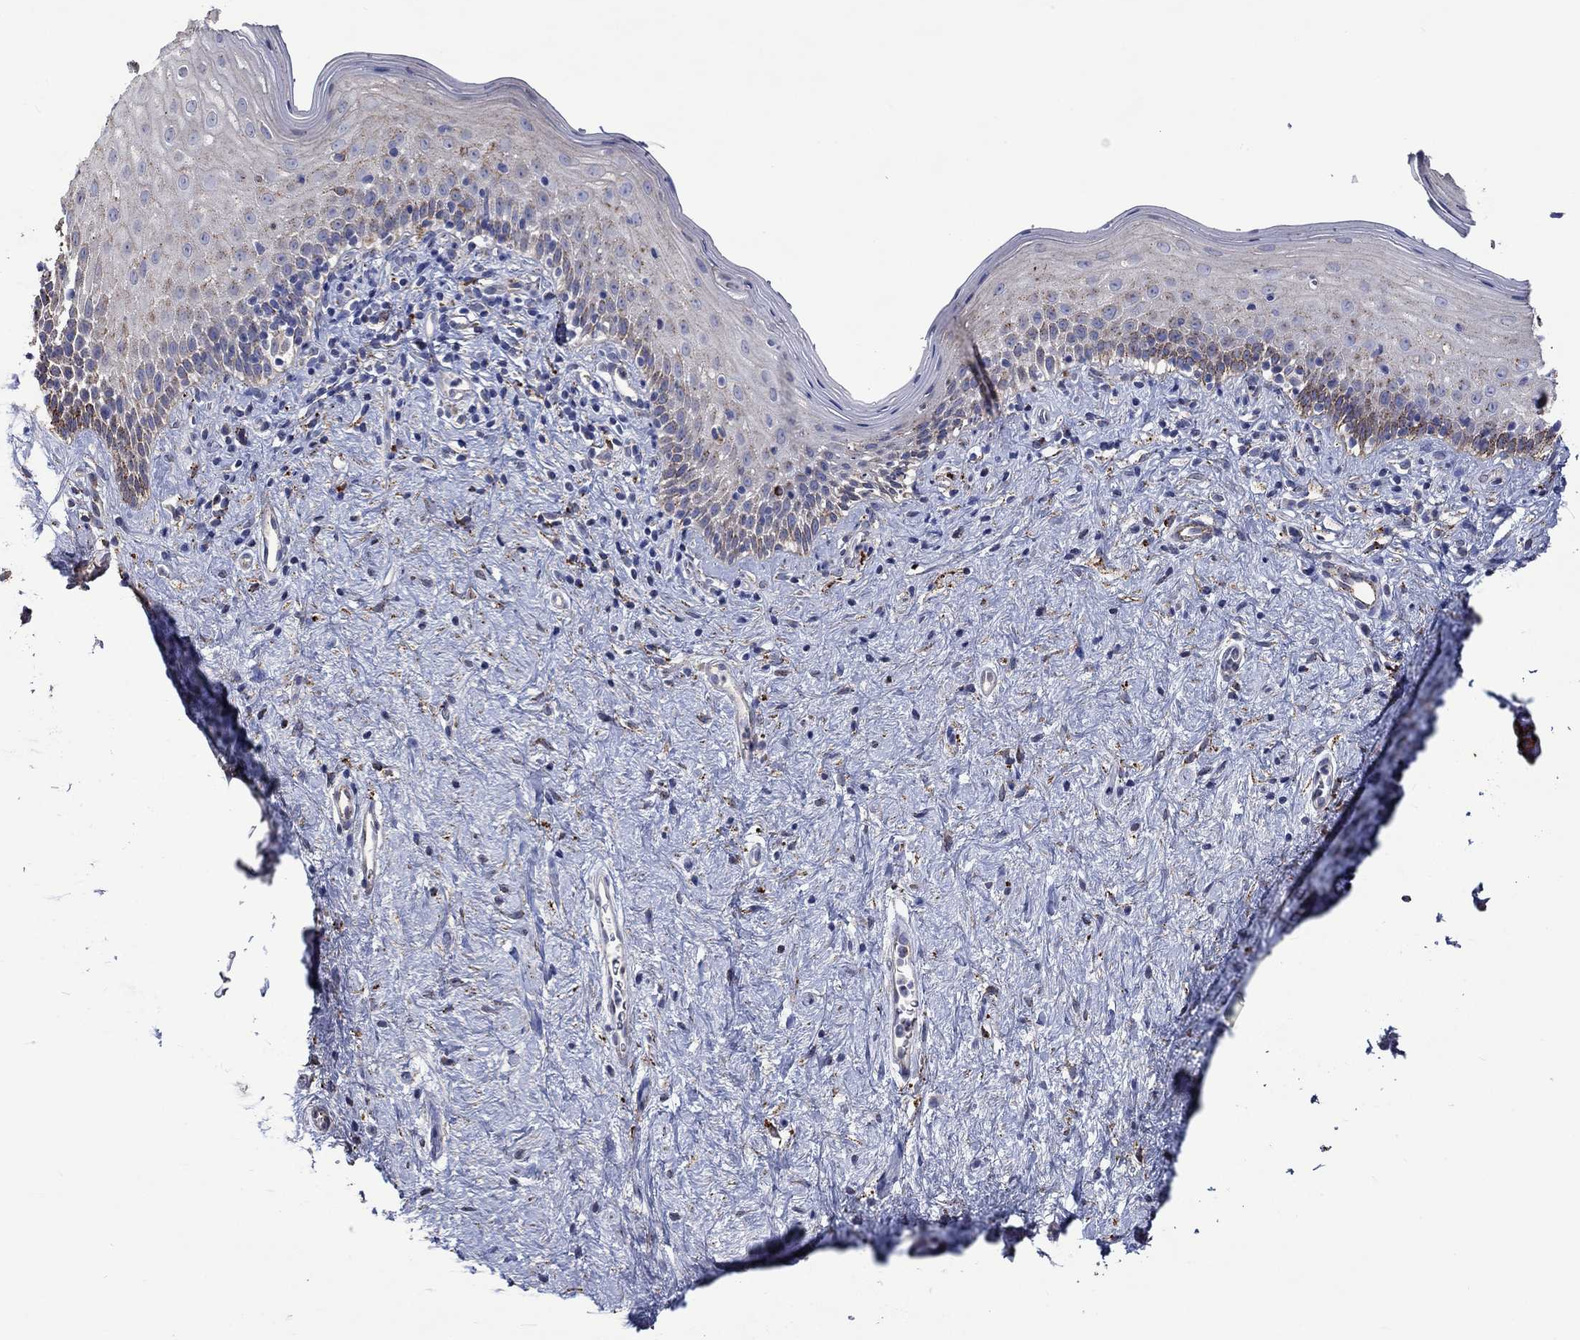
{"staining": {"intensity": "moderate", "quantity": "<25%", "location": "cytoplasmic/membranous"}, "tissue": "vagina", "cell_type": "Squamous epithelial cells", "image_type": "normal", "snomed": [{"axis": "morphology", "description": "Normal tissue, NOS"}, {"axis": "topography", "description": "Vagina"}], "caption": "Immunohistochemical staining of benign human vagina shows low levels of moderate cytoplasmic/membranous expression in approximately <25% of squamous epithelial cells.", "gene": "CTSB", "patient": {"sex": "female", "age": 47}}